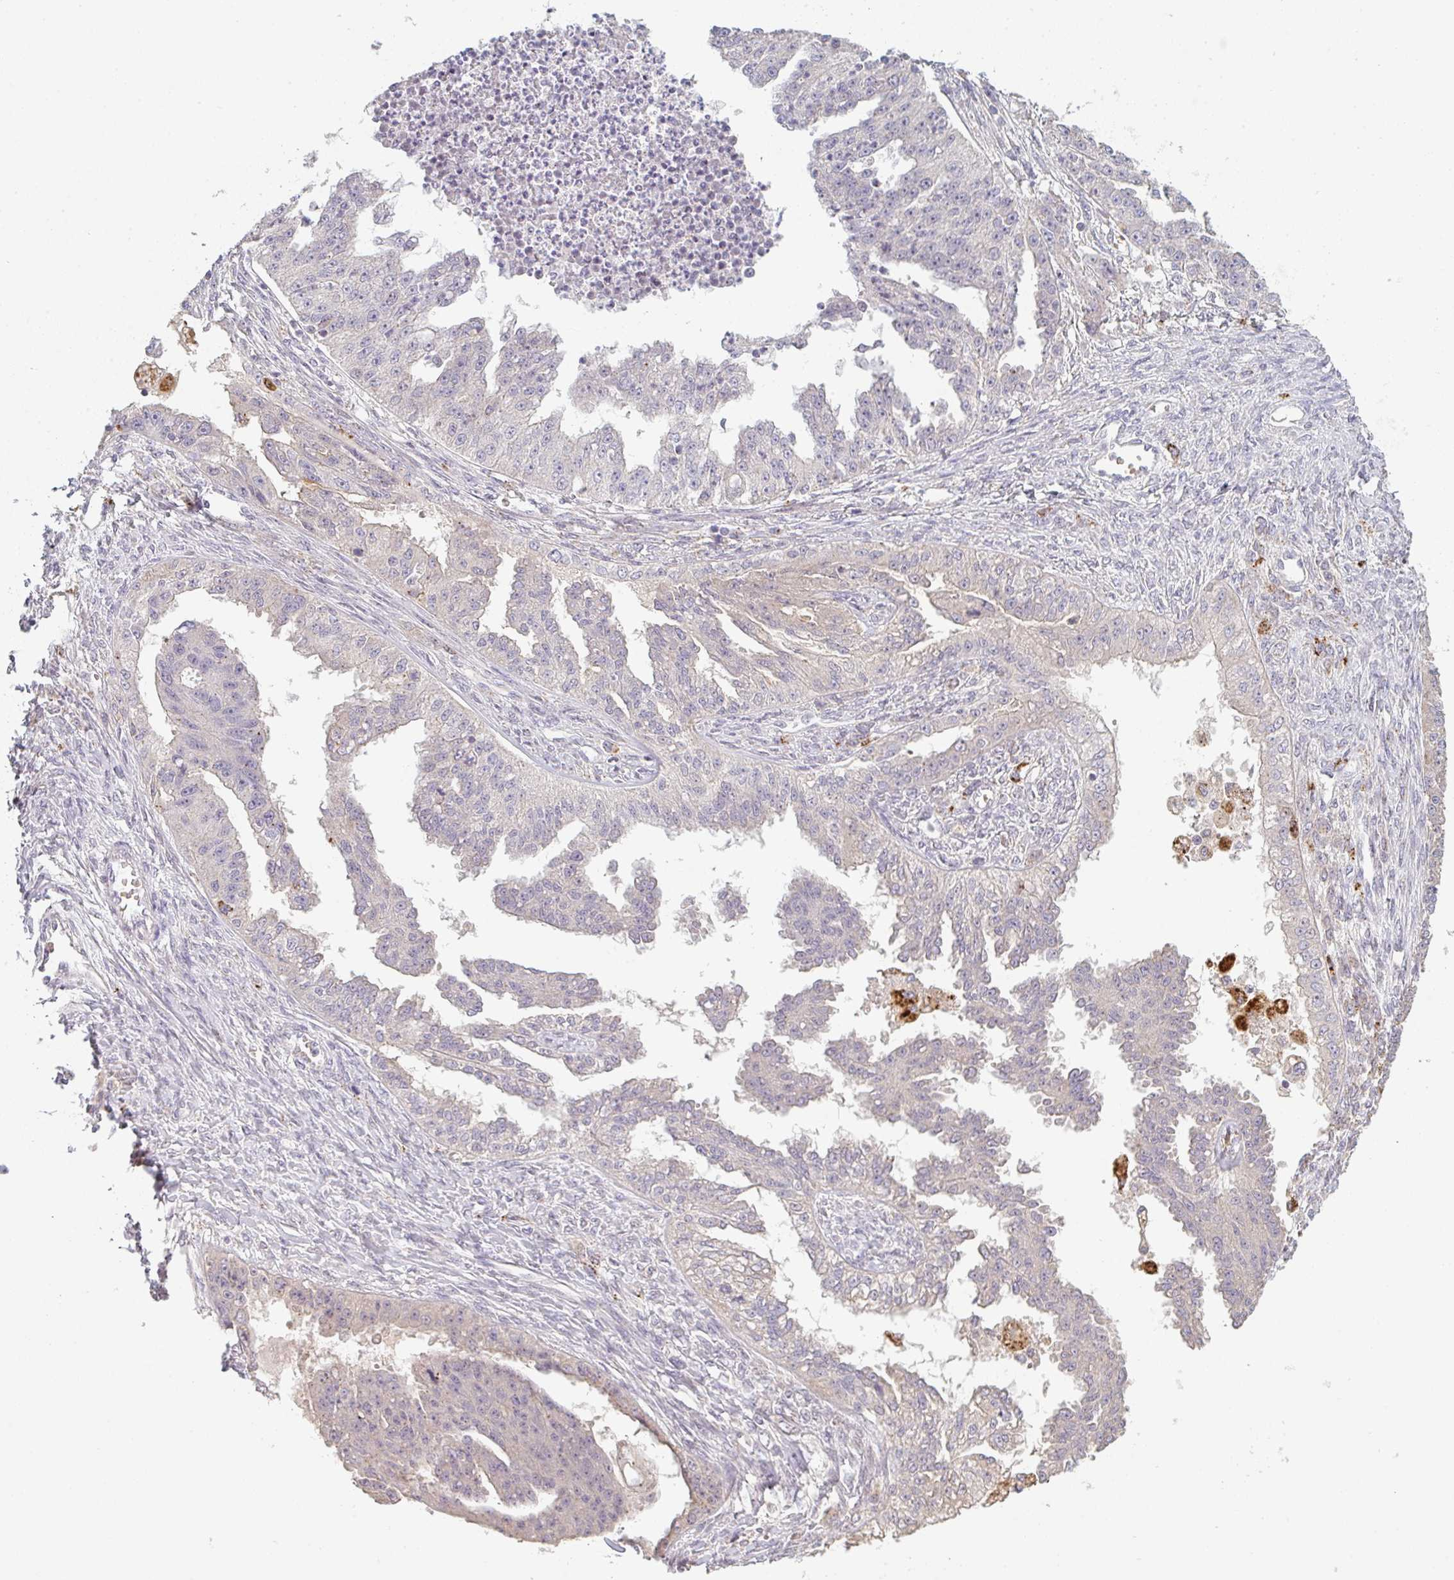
{"staining": {"intensity": "negative", "quantity": "none", "location": "none"}, "tissue": "ovarian cancer", "cell_type": "Tumor cells", "image_type": "cancer", "snomed": [{"axis": "morphology", "description": "Cystadenocarcinoma, serous, NOS"}, {"axis": "topography", "description": "Ovary"}], "caption": "The immunohistochemistry (IHC) photomicrograph has no significant staining in tumor cells of ovarian cancer tissue.", "gene": "TMEM237", "patient": {"sex": "female", "age": 58}}